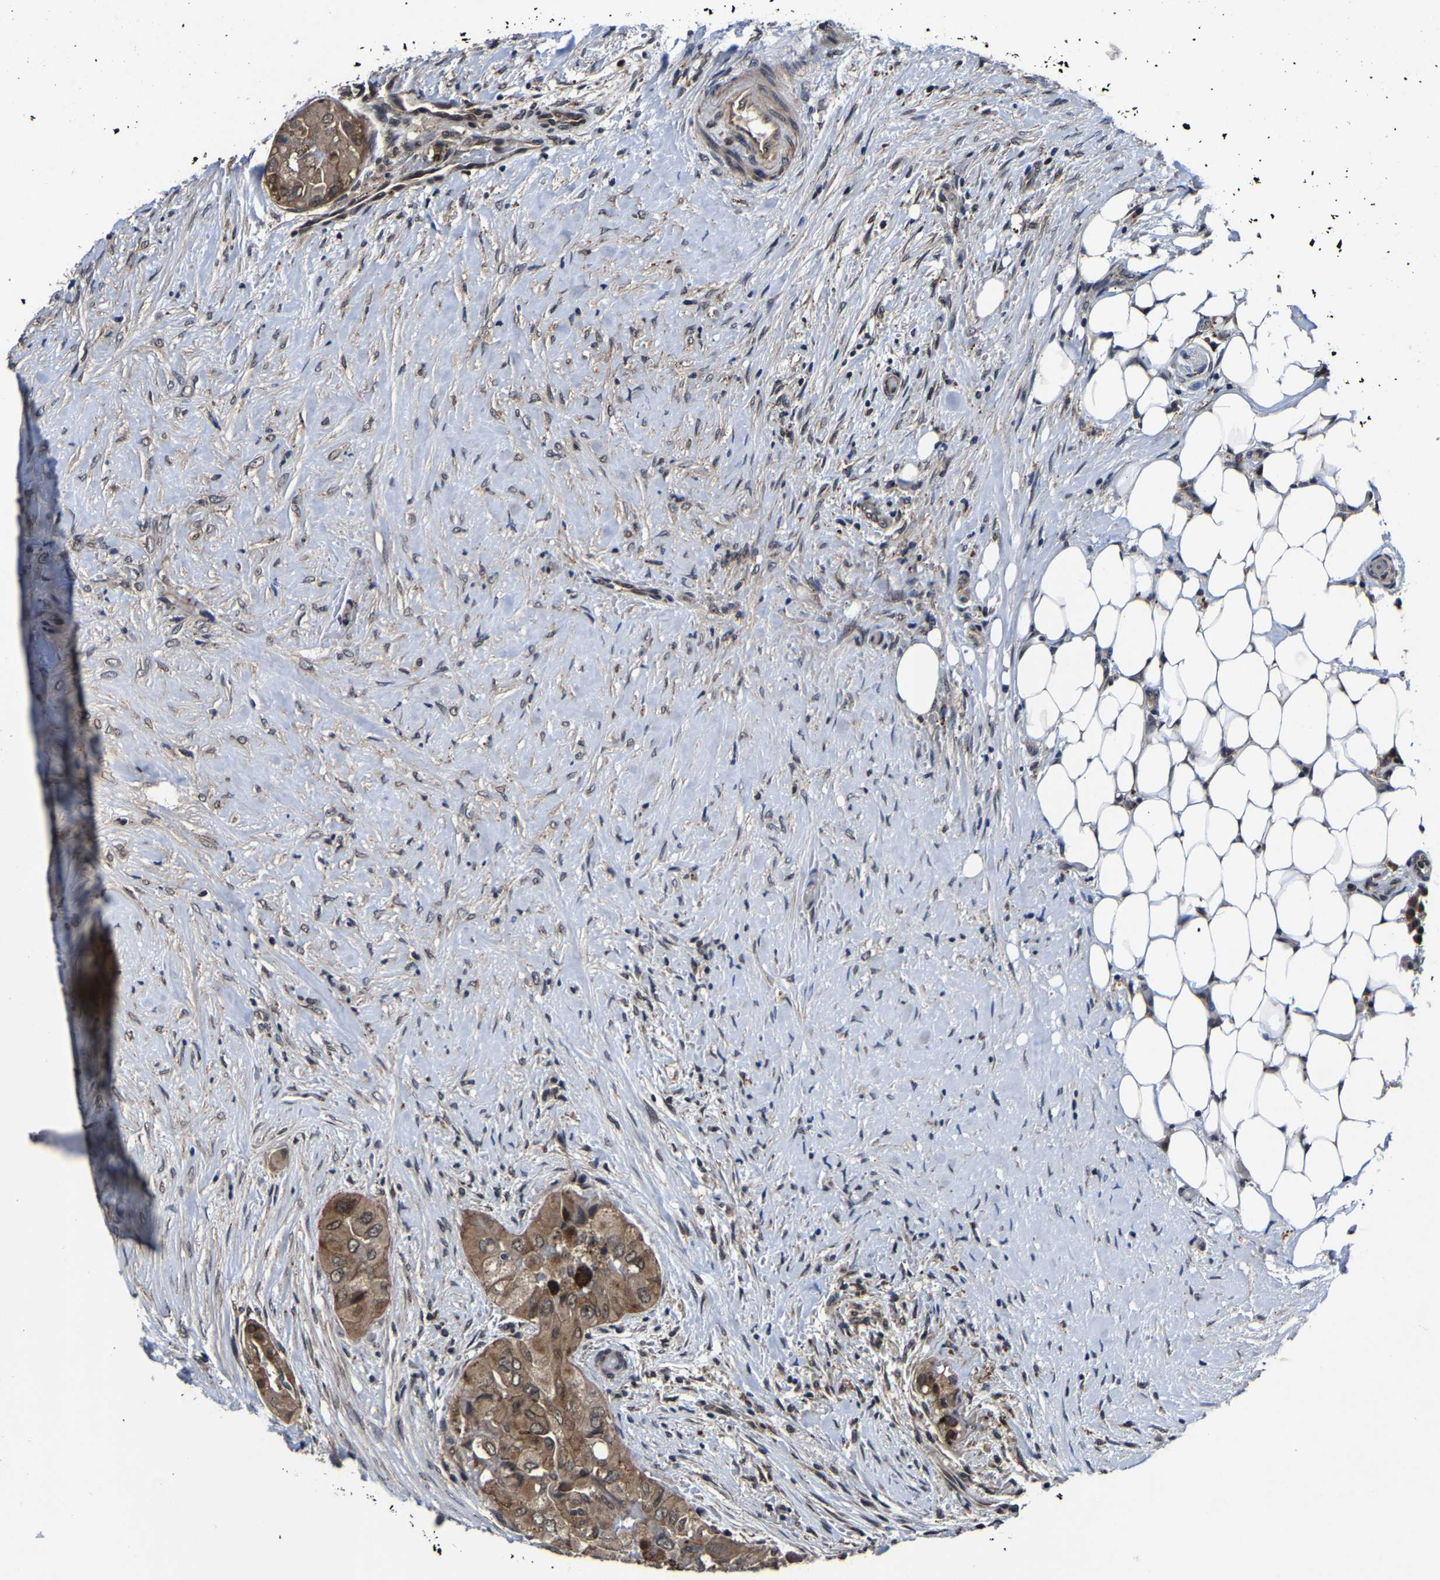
{"staining": {"intensity": "weak", "quantity": ">75%", "location": "cytoplasmic/membranous"}, "tissue": "thyroid cancer", "cell_type": "Tumor cells", "image_type": "cancer", "snomed": [{"axis": "morphology", "description": "Papillary adenocarcinoma, NOS"}, {"axis": "topography", "description": "Thyroid gland"}], "caption": "Immunohistochemical staining of human thyroid cancer displays low levels of weak cytoplasmic/membranous staining in approximately >75% of tumor cells.", "gene": "ZCCHC7", "patient": {"sex": "female", "age": 59}}